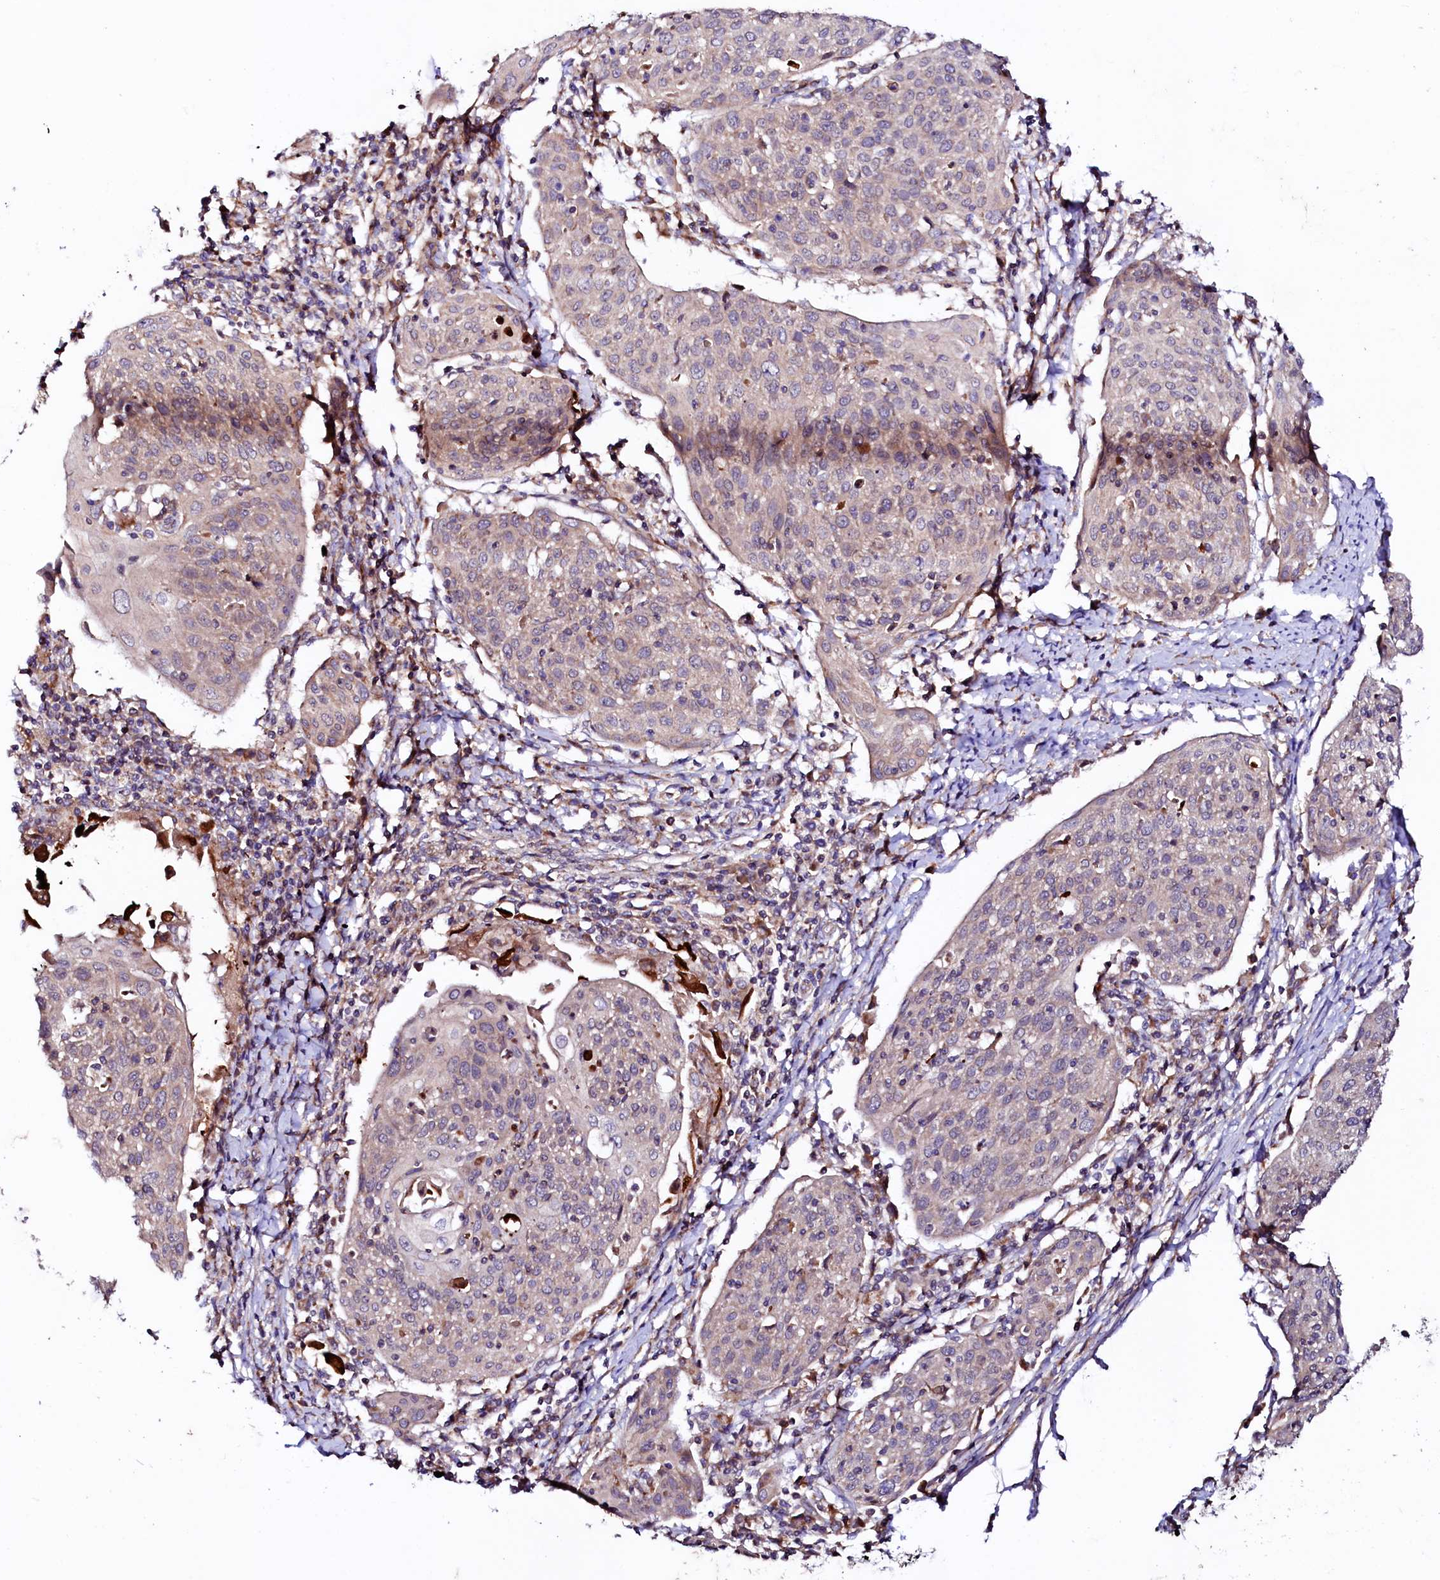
{"staining": {"intensity": "negative", "quantity": "none", "location": "none"}, "tissue": "cervical cancer", "cell_type": "Tumor cells", "image_type": "cancer", "snomed": [{"axis": "morphology", "description": "Squamous cell carcinoma, NOS"}, {"axis": "topography", "description": "Cervix"}], "caption": "Immunohistochemistry of cervical cancer demonstrates no expression in tumor cells.", "gene": "UBE3C", "patient": {"sex": "female", "age": 67}}